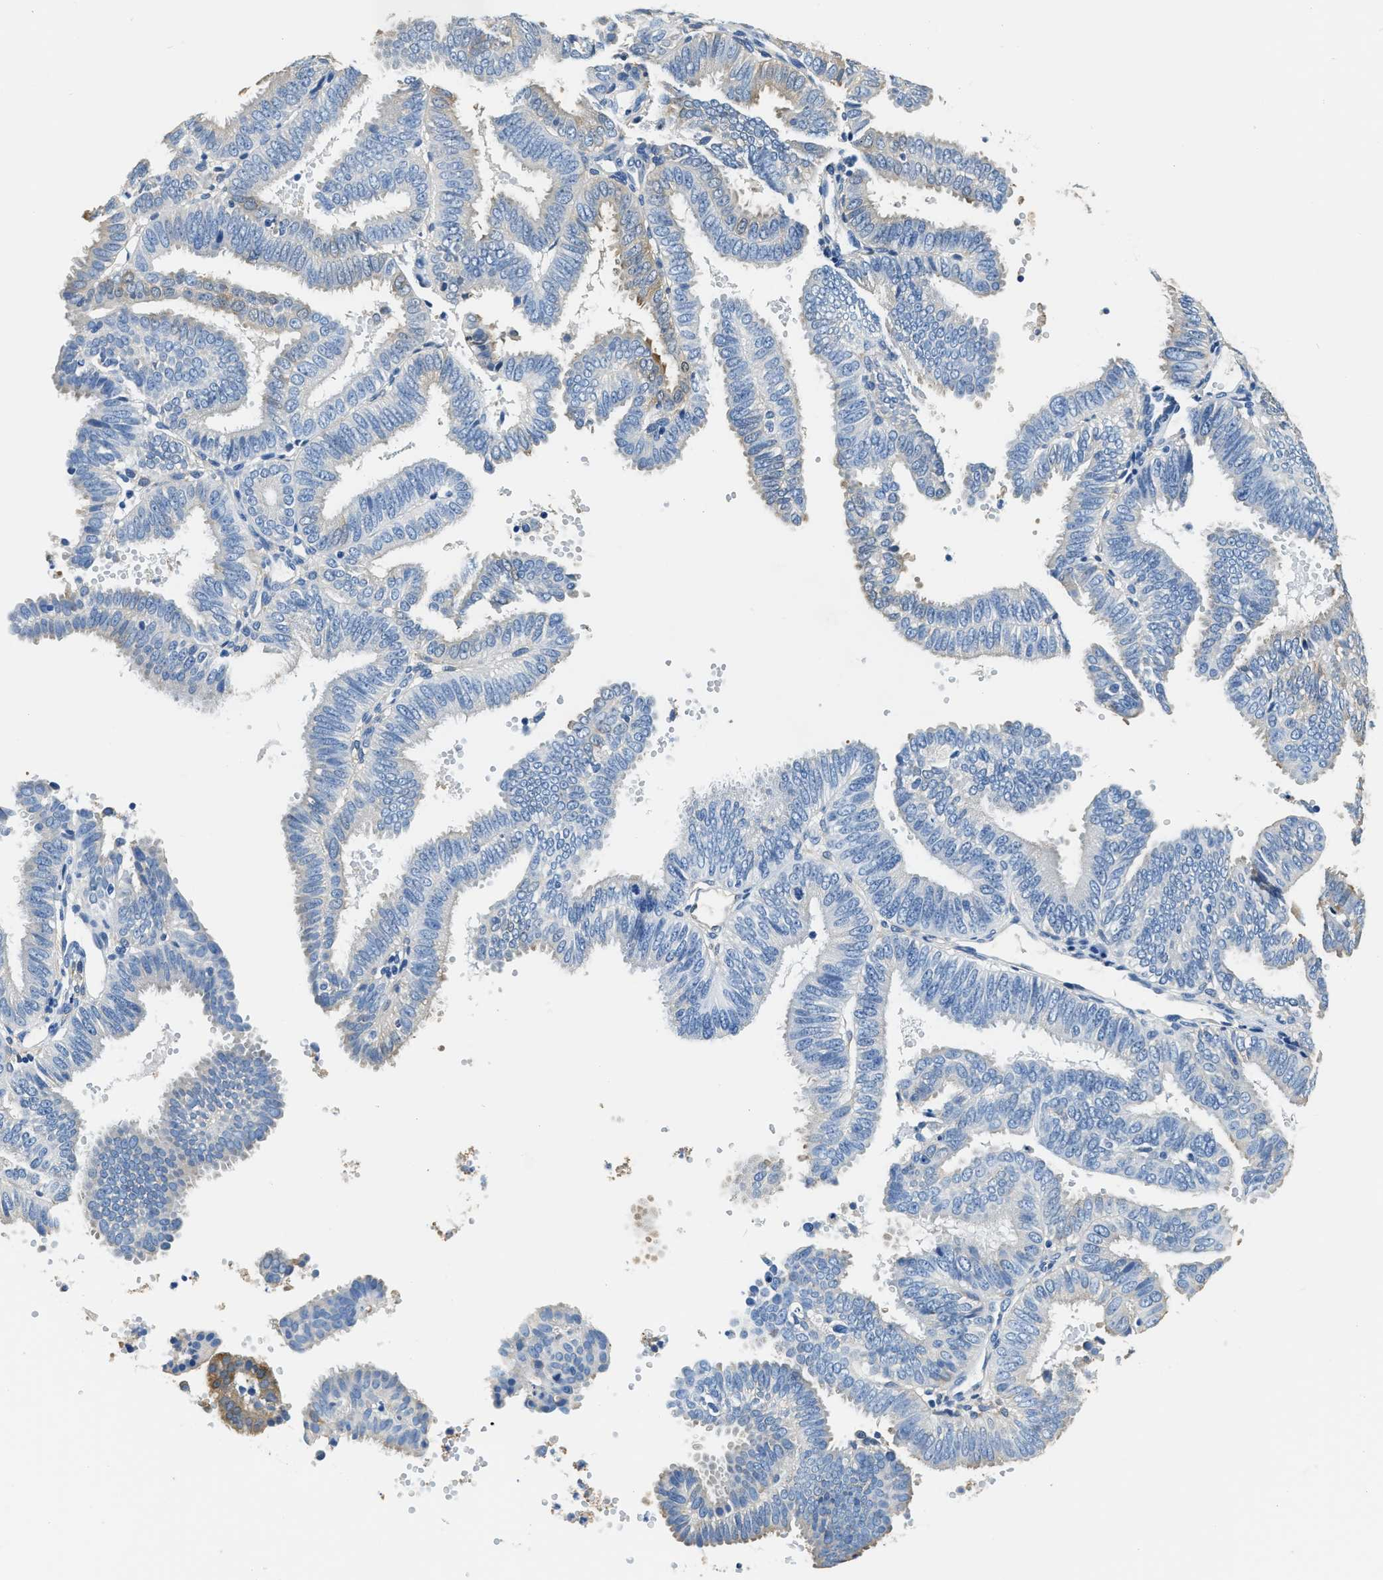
{"staining": {"intensity": "weak", "quantity": "<25%", "location": "cytoplasmic/membranous"}, "tissue": "endometrial cancer", "cell_type": "Tumor cells", "image_type": "cancer", "snomed": [{"axis": "morphology", "description": "Adenocarcinoma, NOS"}, {"axis": "topography", "description": "Endometrium"}], "caption": "An image of endometrial adenocarcinoma stained for a protein exhibits no brown staining in tumor cells.", "gene": "ZDHHC13", "patient": {"sex": "female", "age": 58}}